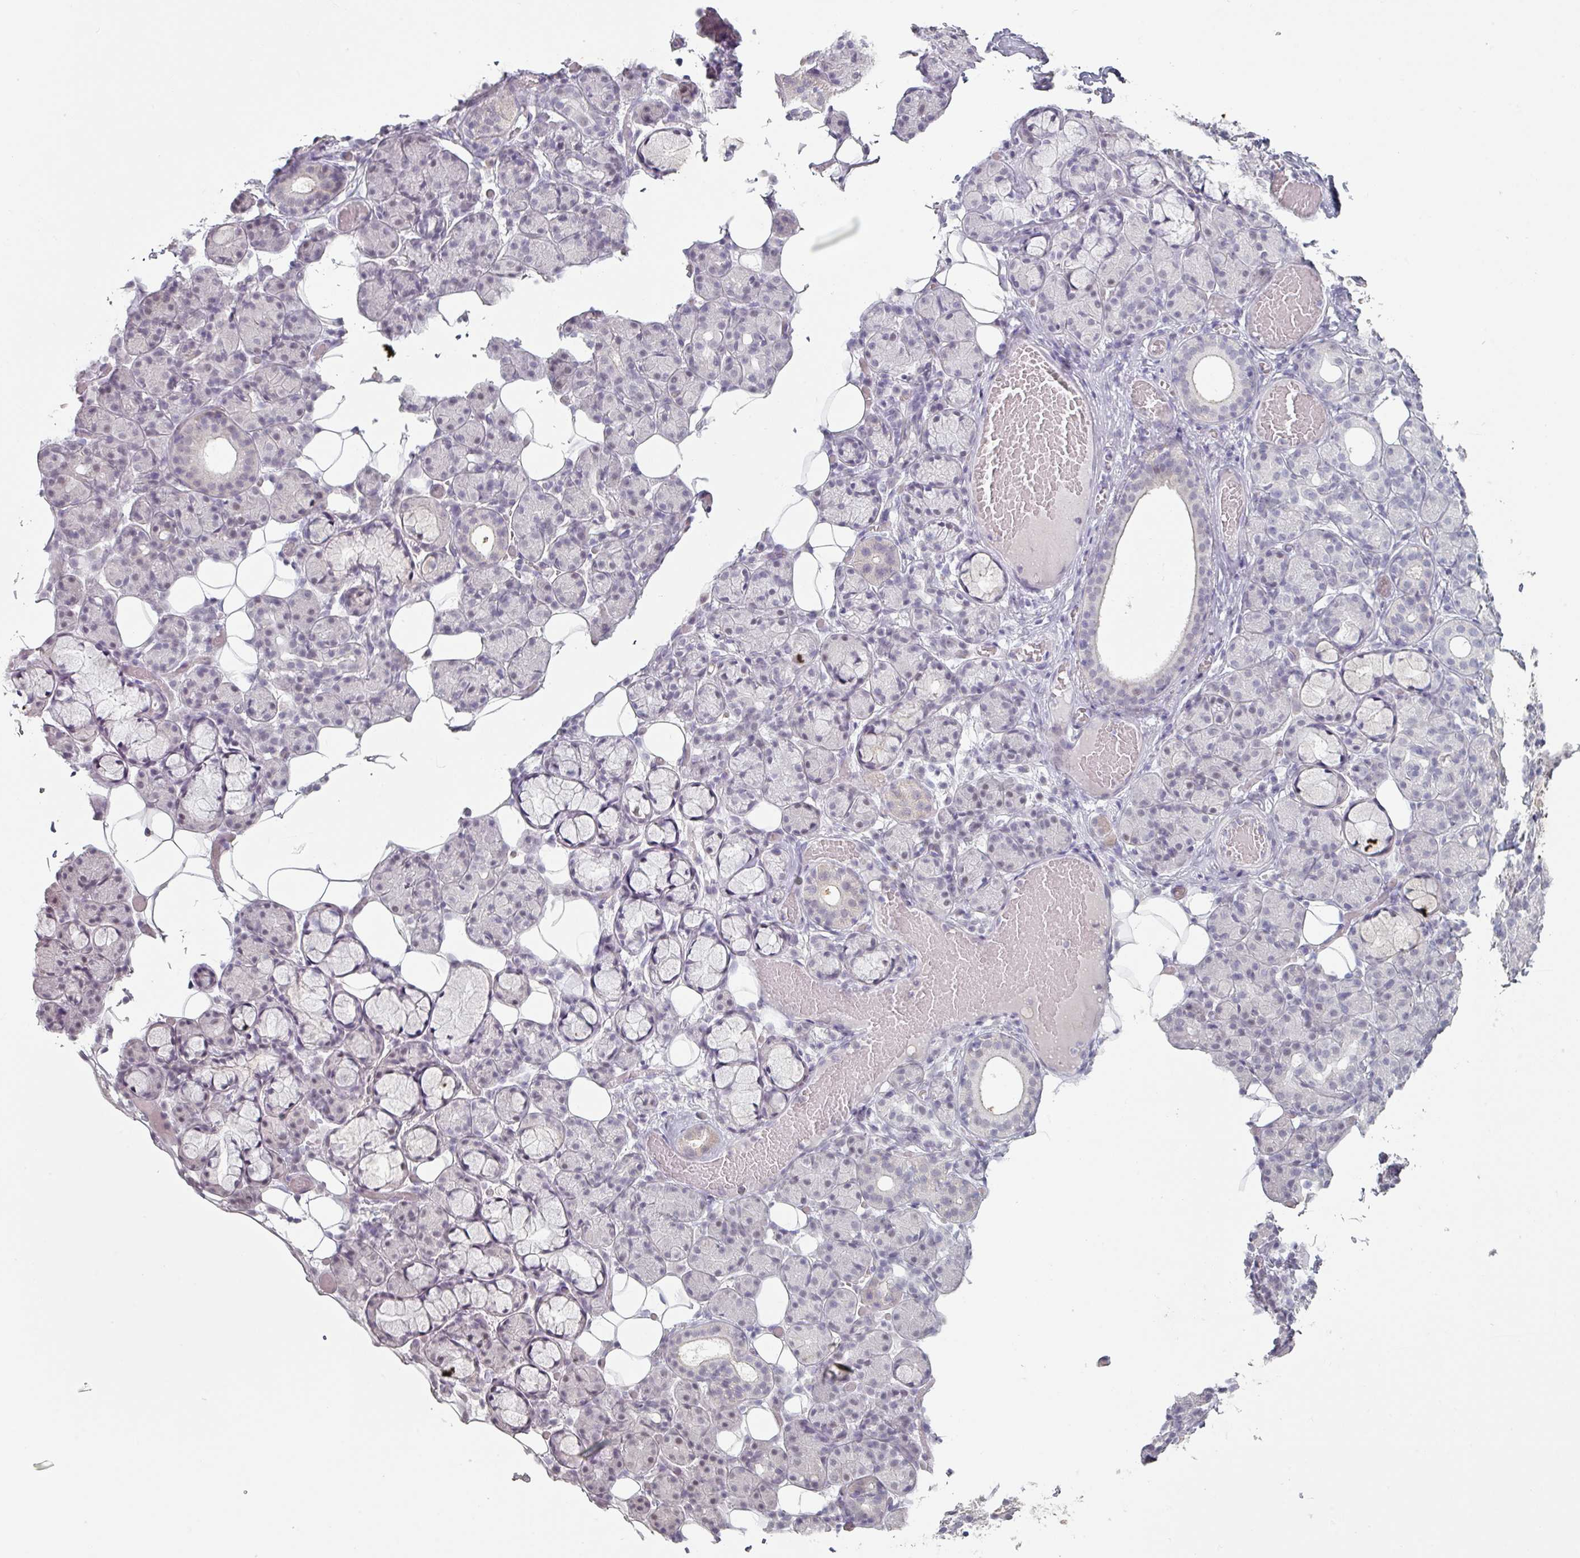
{"staining": {"intensity": "negative", "quantity": "none", "location": "none"}, "tissue": "salivary gland", "cell_type": "Glandular cells", "image_type": "normal", "snomed": [{"axis": "morphology", "description": "Normal tissue, NOS"}, {"axis": "topography", "description": "Salivary gland"}], "caption": "Immunohistochemistry (IHC) histopathology image of normal human salivary gland stained for a protein (brown), which reveals no staining in glandular cells.", "gene": "SPRR1A", "patient": {"sex": "male", "age": 63}}